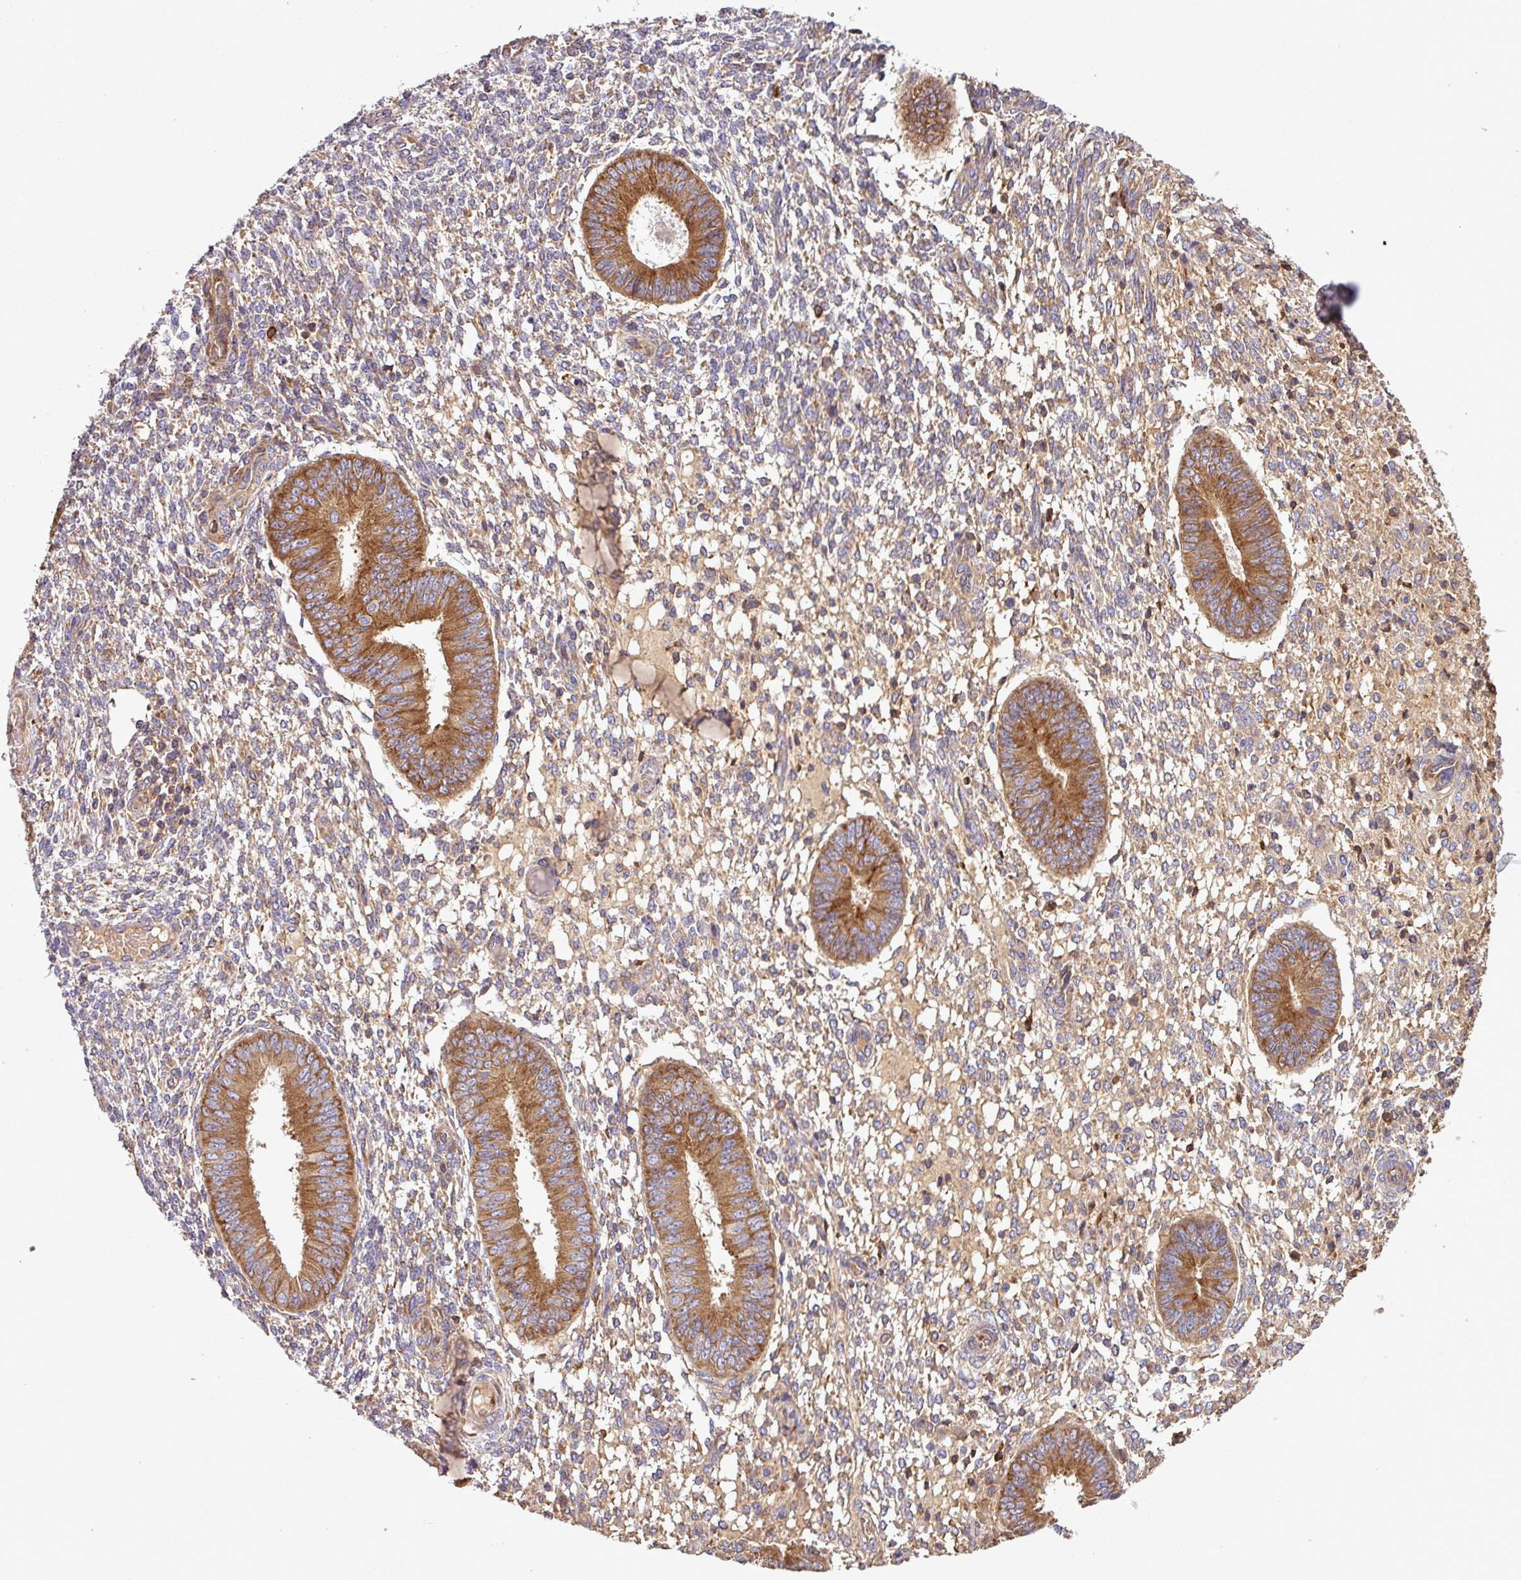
{"staining": {"intensity": "moderate", "quantity": ">75%", "location": "cytoplasmic/membranous"}, "tissue": "endometrium", "cell_type": "Cells in endometrial stroma", "image_type": "normal", "snomed": [{"axis": "morphology", "description": "Normal tissue, NOS"}, {"axis": "topography", "description": "Endometrium"}], "caption": "Cells in endometrial stroma display medium levels of moderate cytoplasmic/membranous staining in approximately >75% of cells in benign human endometrium. (Stains: DAB in brown, nuclei in blue, Microscopy: brightfield microscopy at high magnification).", "gene": "LRRC74B", "patient": {"sex": "female", "age": 49}}